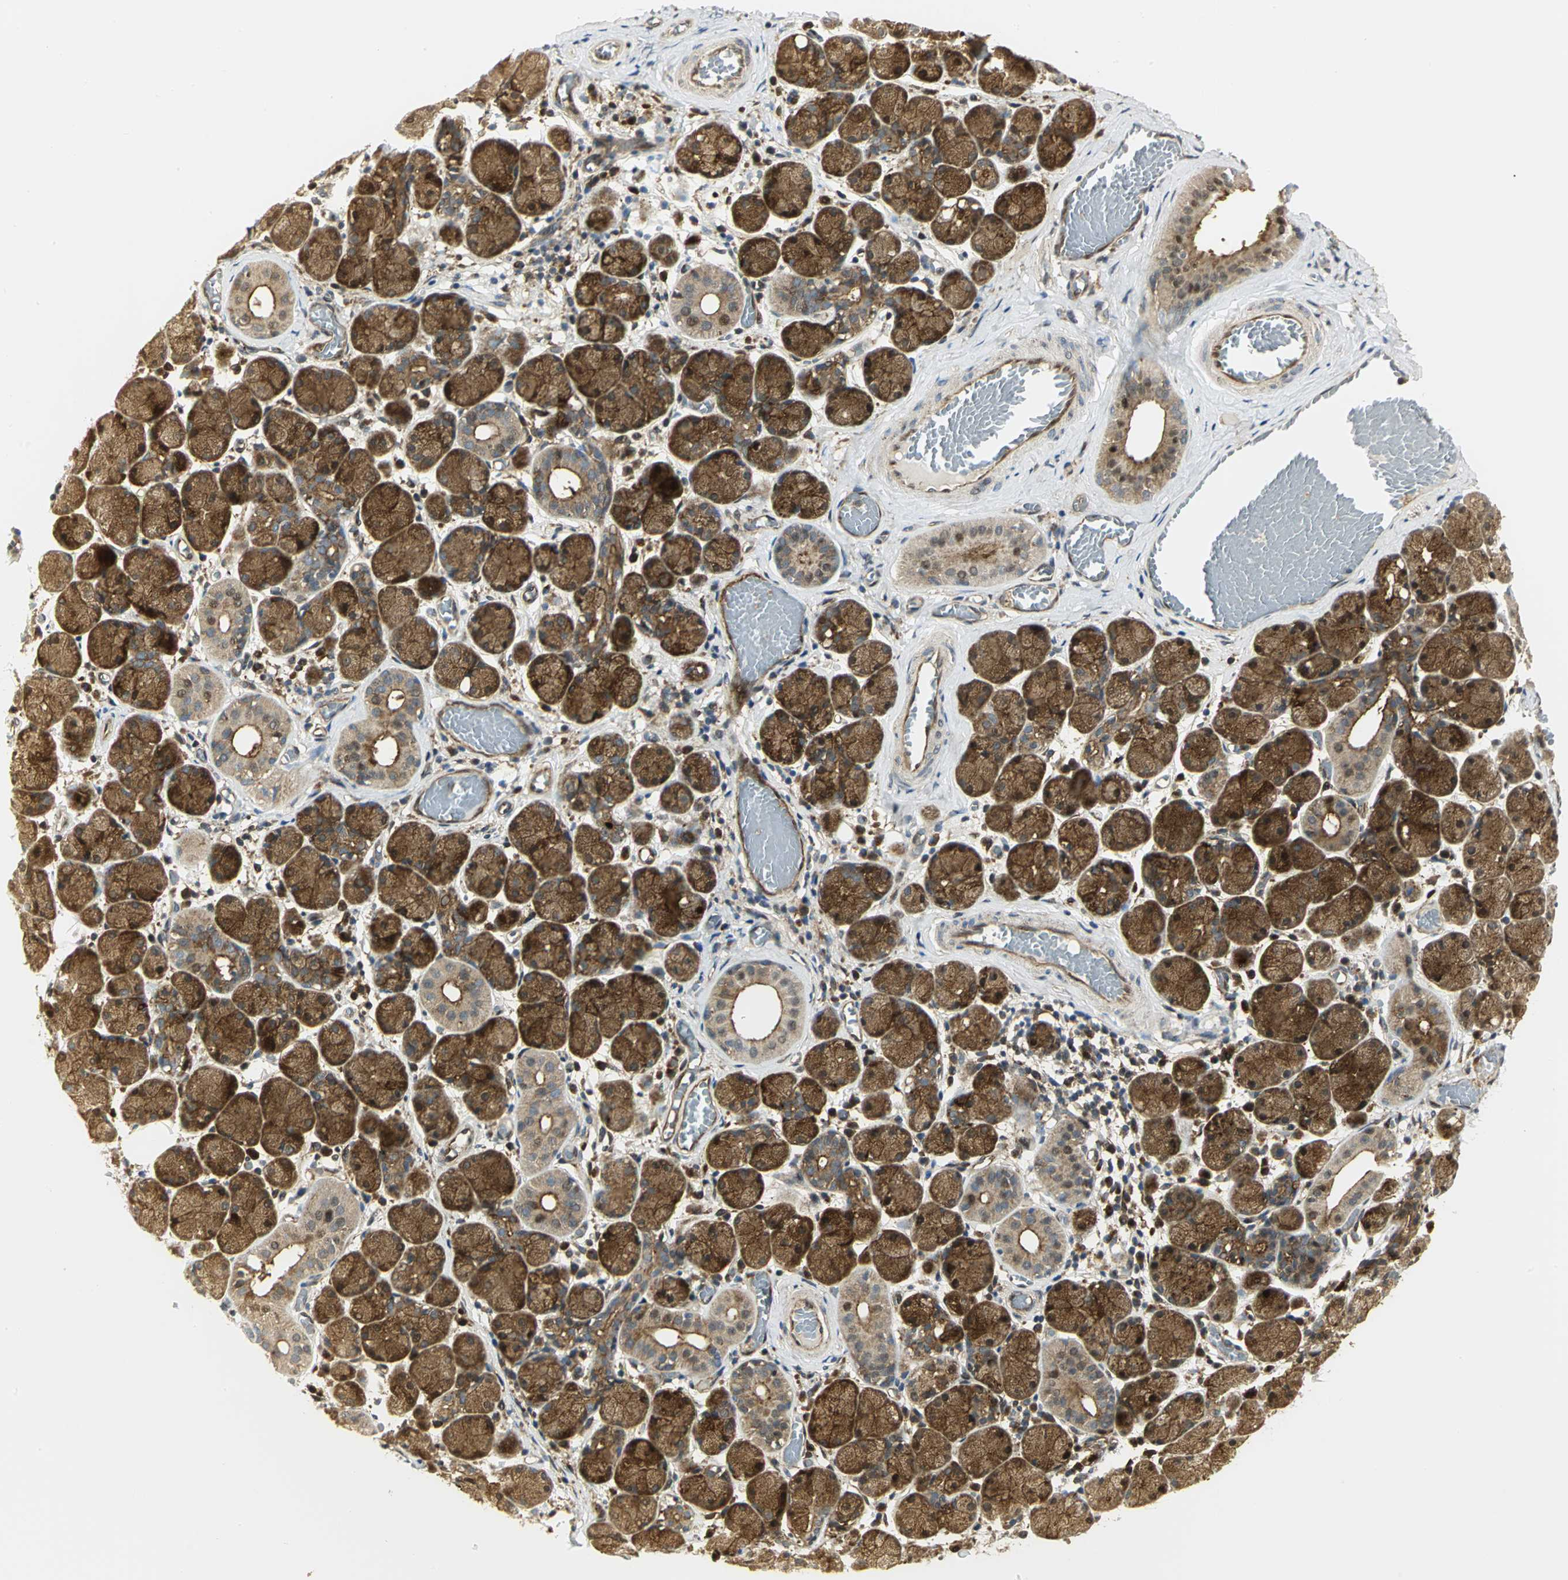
{"staining": {"intensity": "strong", "quantity": ">75%", "location": "cytoplasmic/membranous,nuclear"}, "tissue": "salivary gland", "cell_type": "Glandular cells", "image_type": "normal", "snomed": [{"axis": "morphology", "description": "Normal tissue, NOS"}, {"axis": "topography", "description": "Salivary gland"}], "caption": "Protein analysis of benign salivary gland shows strong cytoplasmic/membranous,nuclear staining in approximately >75% of glandular cells.", "gene": "EEA1", "patient": {"sex": "female", "age": 24}}